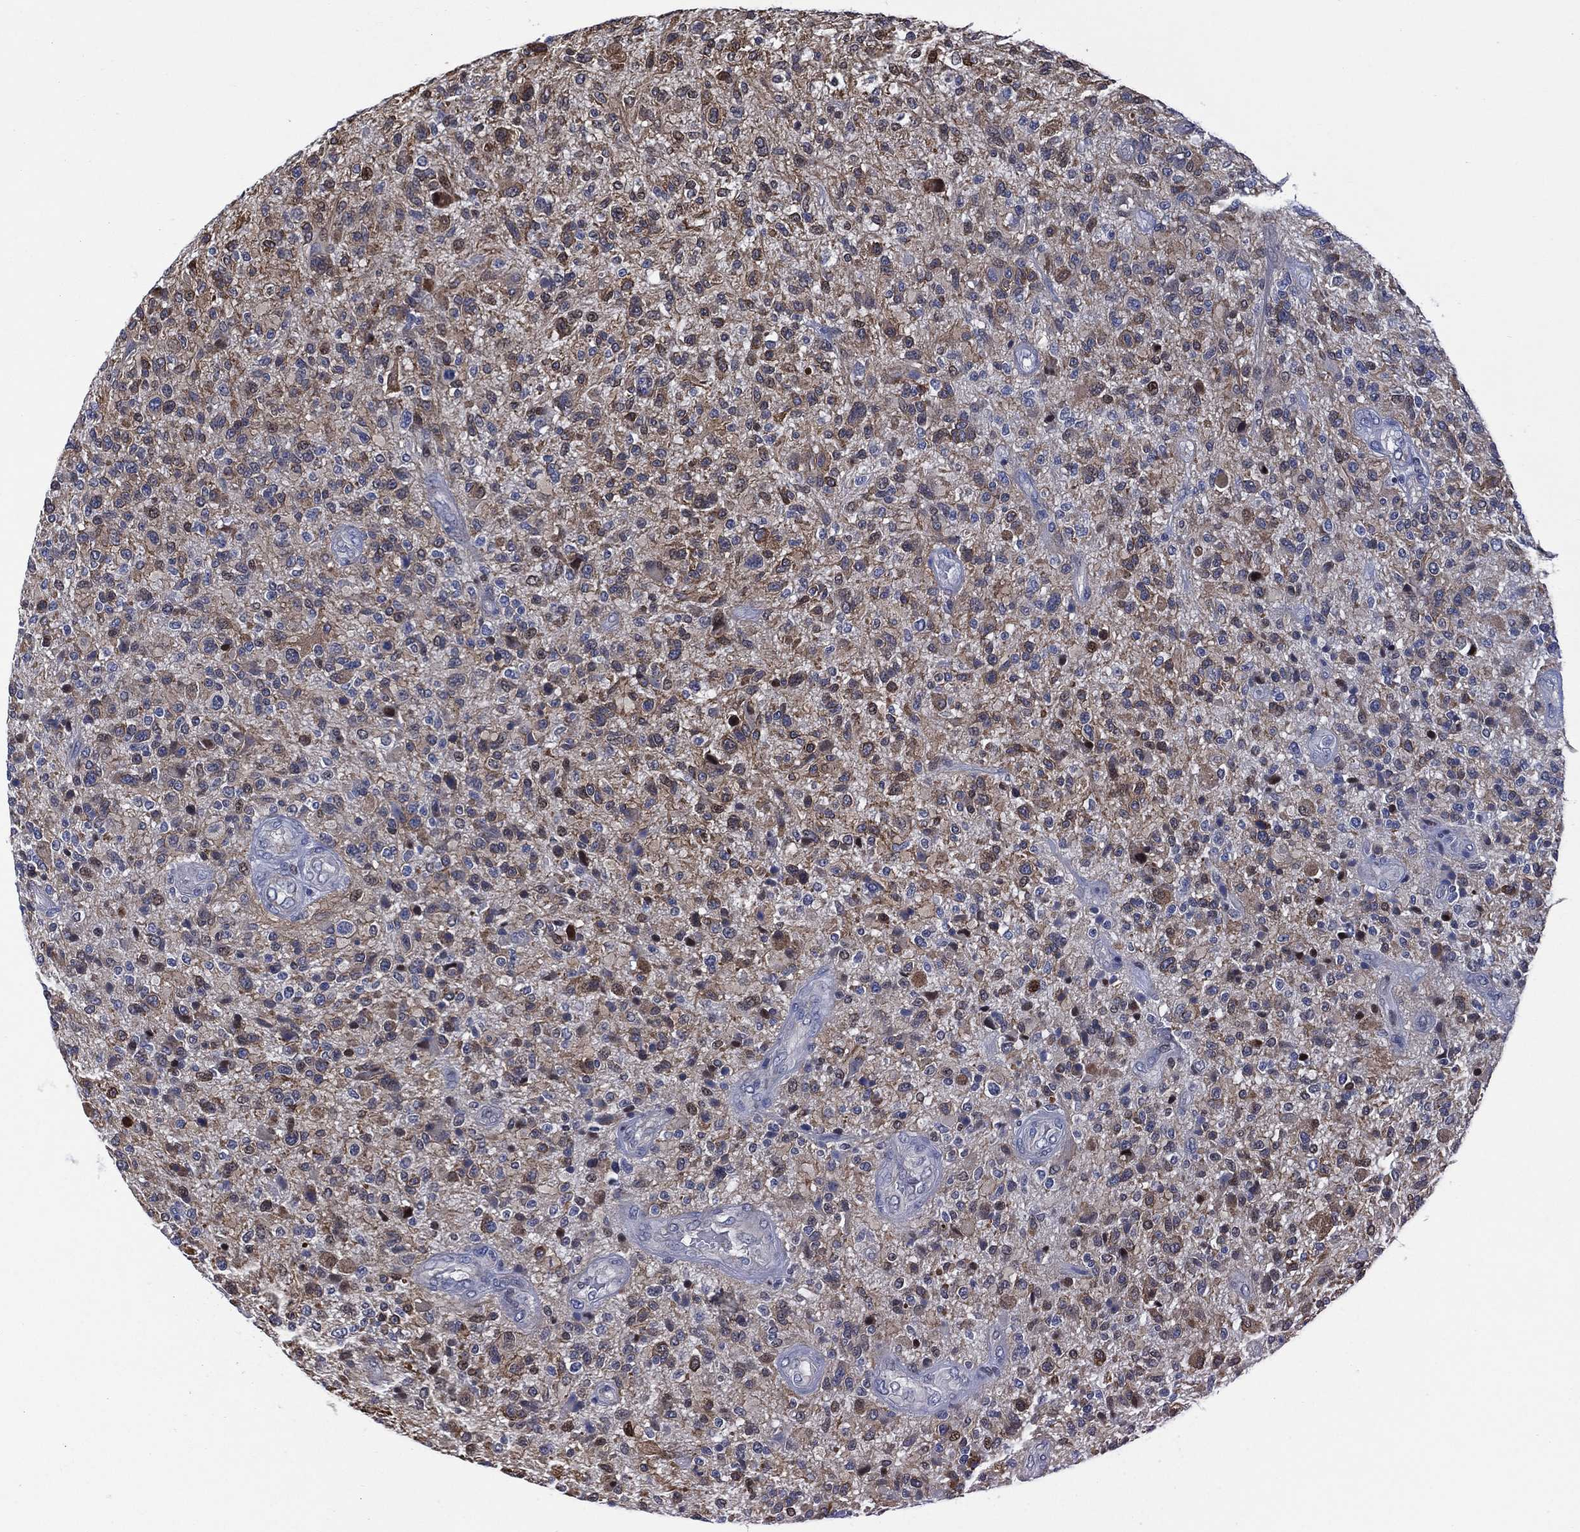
{"staining": {"intensity": "weak", "quantity": "25%-75%", "location": "cytoplasmic/membranous"}, "tissue": "glioma", "cell_type": "Tumor cells", "image_type": "cancer", "snomed": [{"axis": "morphology", "description": "Glioma, malignant, High grade"}, {"axis": "topography", "description": "Brain"}], "caption": "There is low levels of weak cytoplasmic/membranous staining in tumor cells of malignant glioma (high-grade), as demonstrated by immunohistochemical staining (brown color).", "gene": "SLC4A4", "patient": {"sex": "male", "age": 47}}